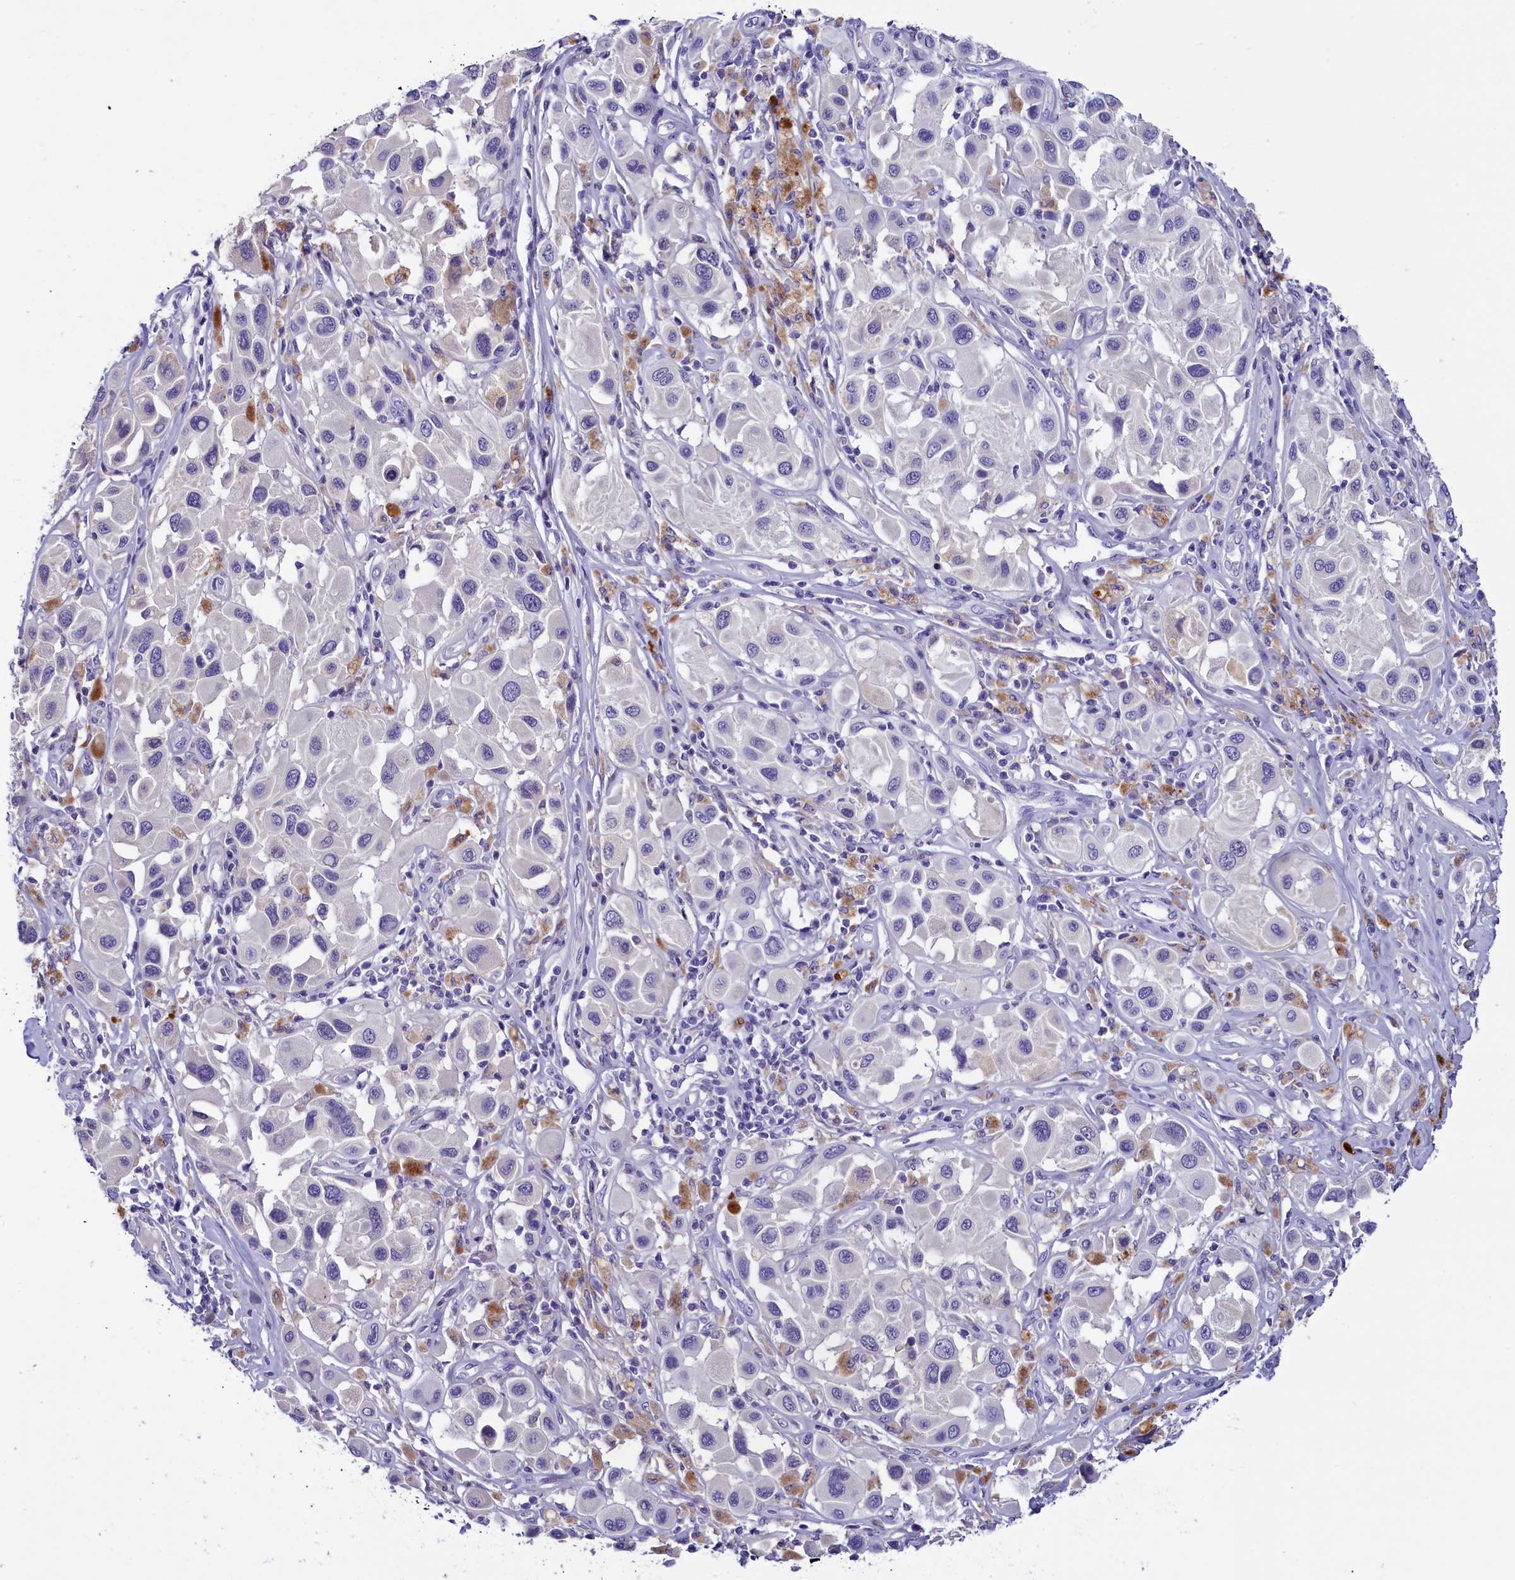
{"staining": {"intensity": "negative", "quantity": "none", "location": "none"}, "tissue": "melanoma", "cell_type": "Tumor cells", "image_type": "cancer", "snomed": [{"axis": "morphology", "description": "Malignant melanoma, Metastatic site"}, {"axis": "topography", "description": "Skin"}], "caption": "Melanoma was stained to show a protein in brown. There is no significant positivity in tumor cells.", "gene": "RTTN", "patient": {"sex": "male", "age": 41}}